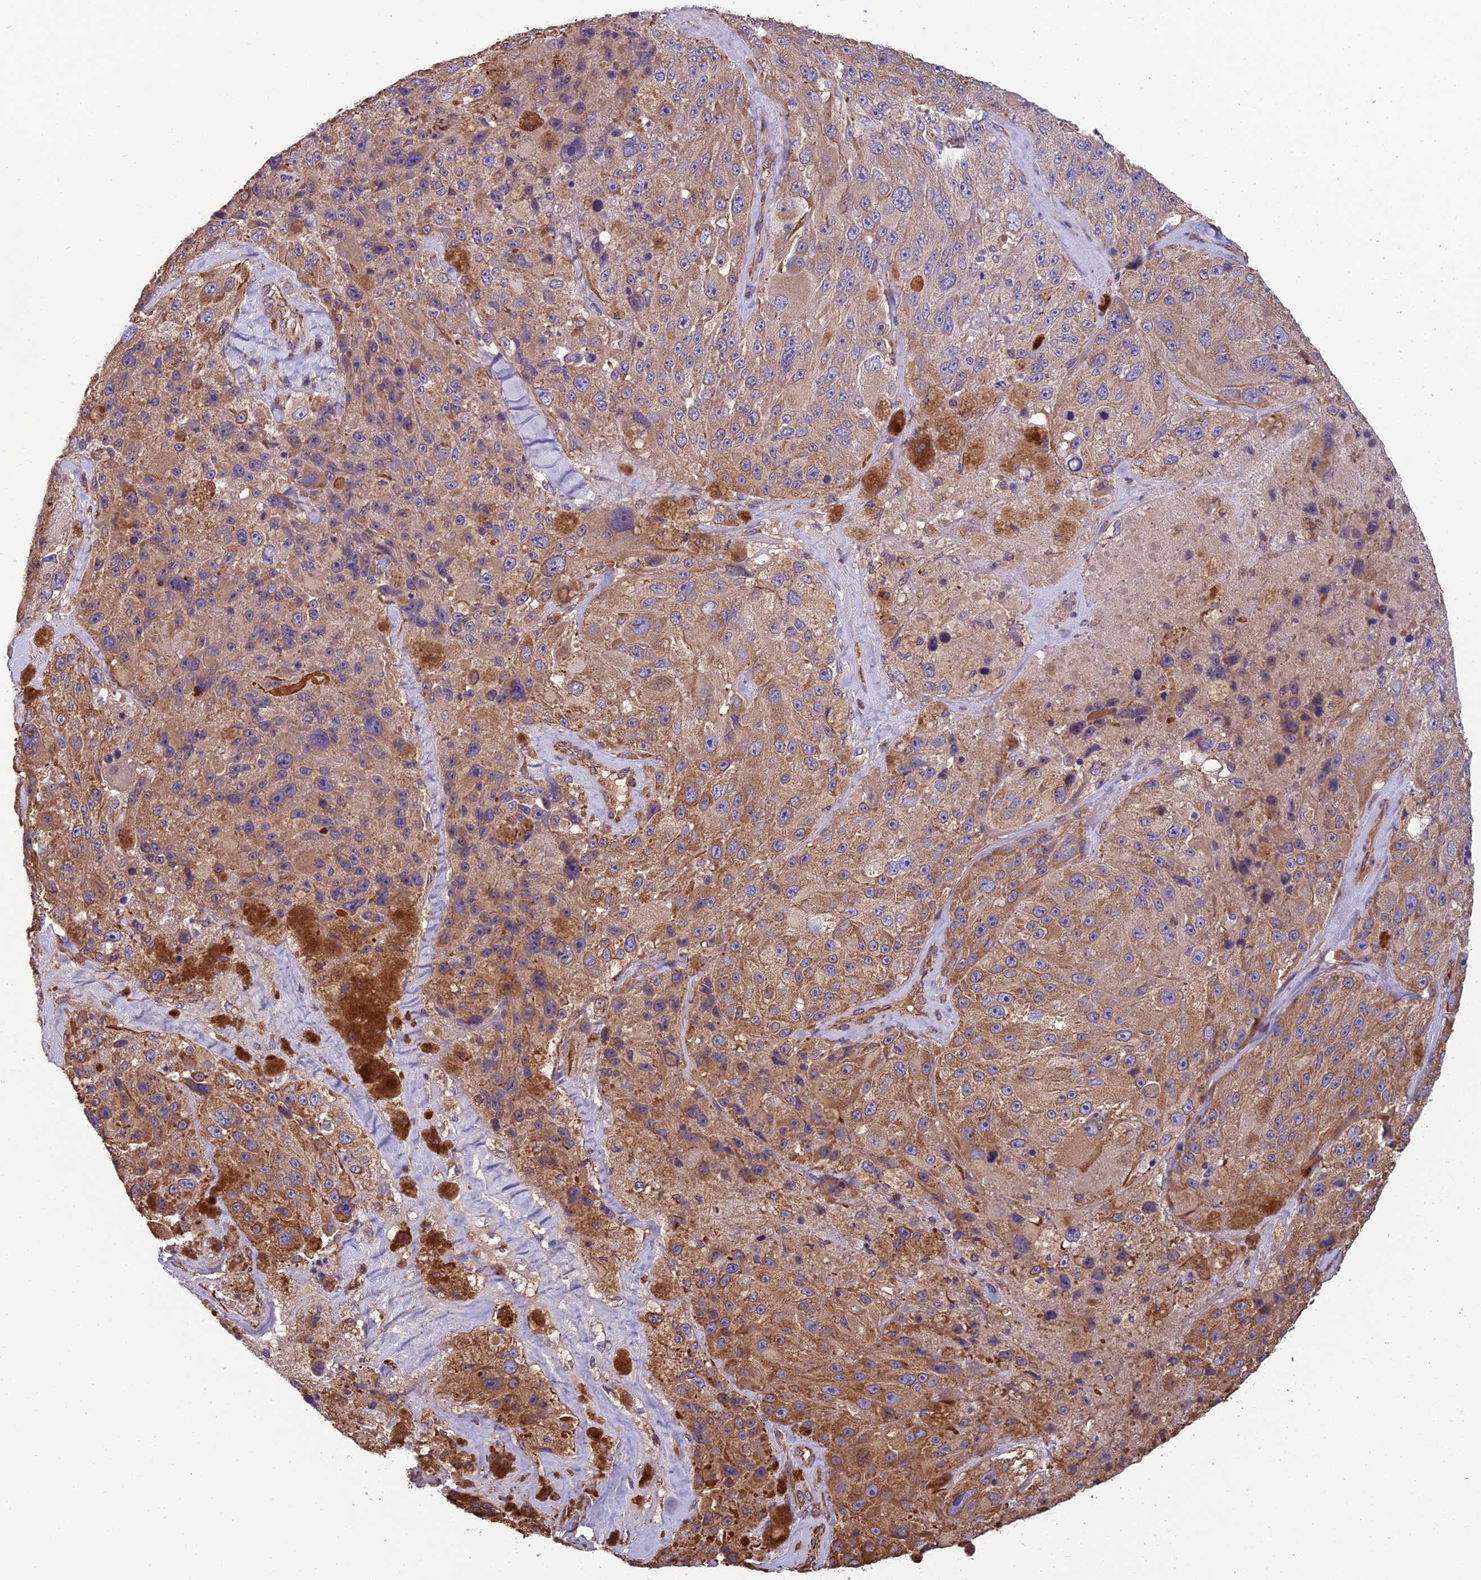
{"staining": {"intensity": "moderate", "quantity": "25%-75%", "location": "cytoplasmic/membranous"}, "tissue": "melanoma", "cell_type": "Tumor cells", "image_type": "cancer", "snomed": [{"axis": "morphology", "description": "Malignant melanoma, Metastatic site"}, {"axis": "topography", "description": "Lymph node"}], "caption": "This image reveals melanoma stained with immunohistochemistry (IHC) to label a protein in brown. The cytoplasmic/membranous of tumor cells show moderate positivity for the protein. Nuclei are counter-stained blue.", "gene": "SPDL1", "patient": {"sex": "male", "age": 62}}